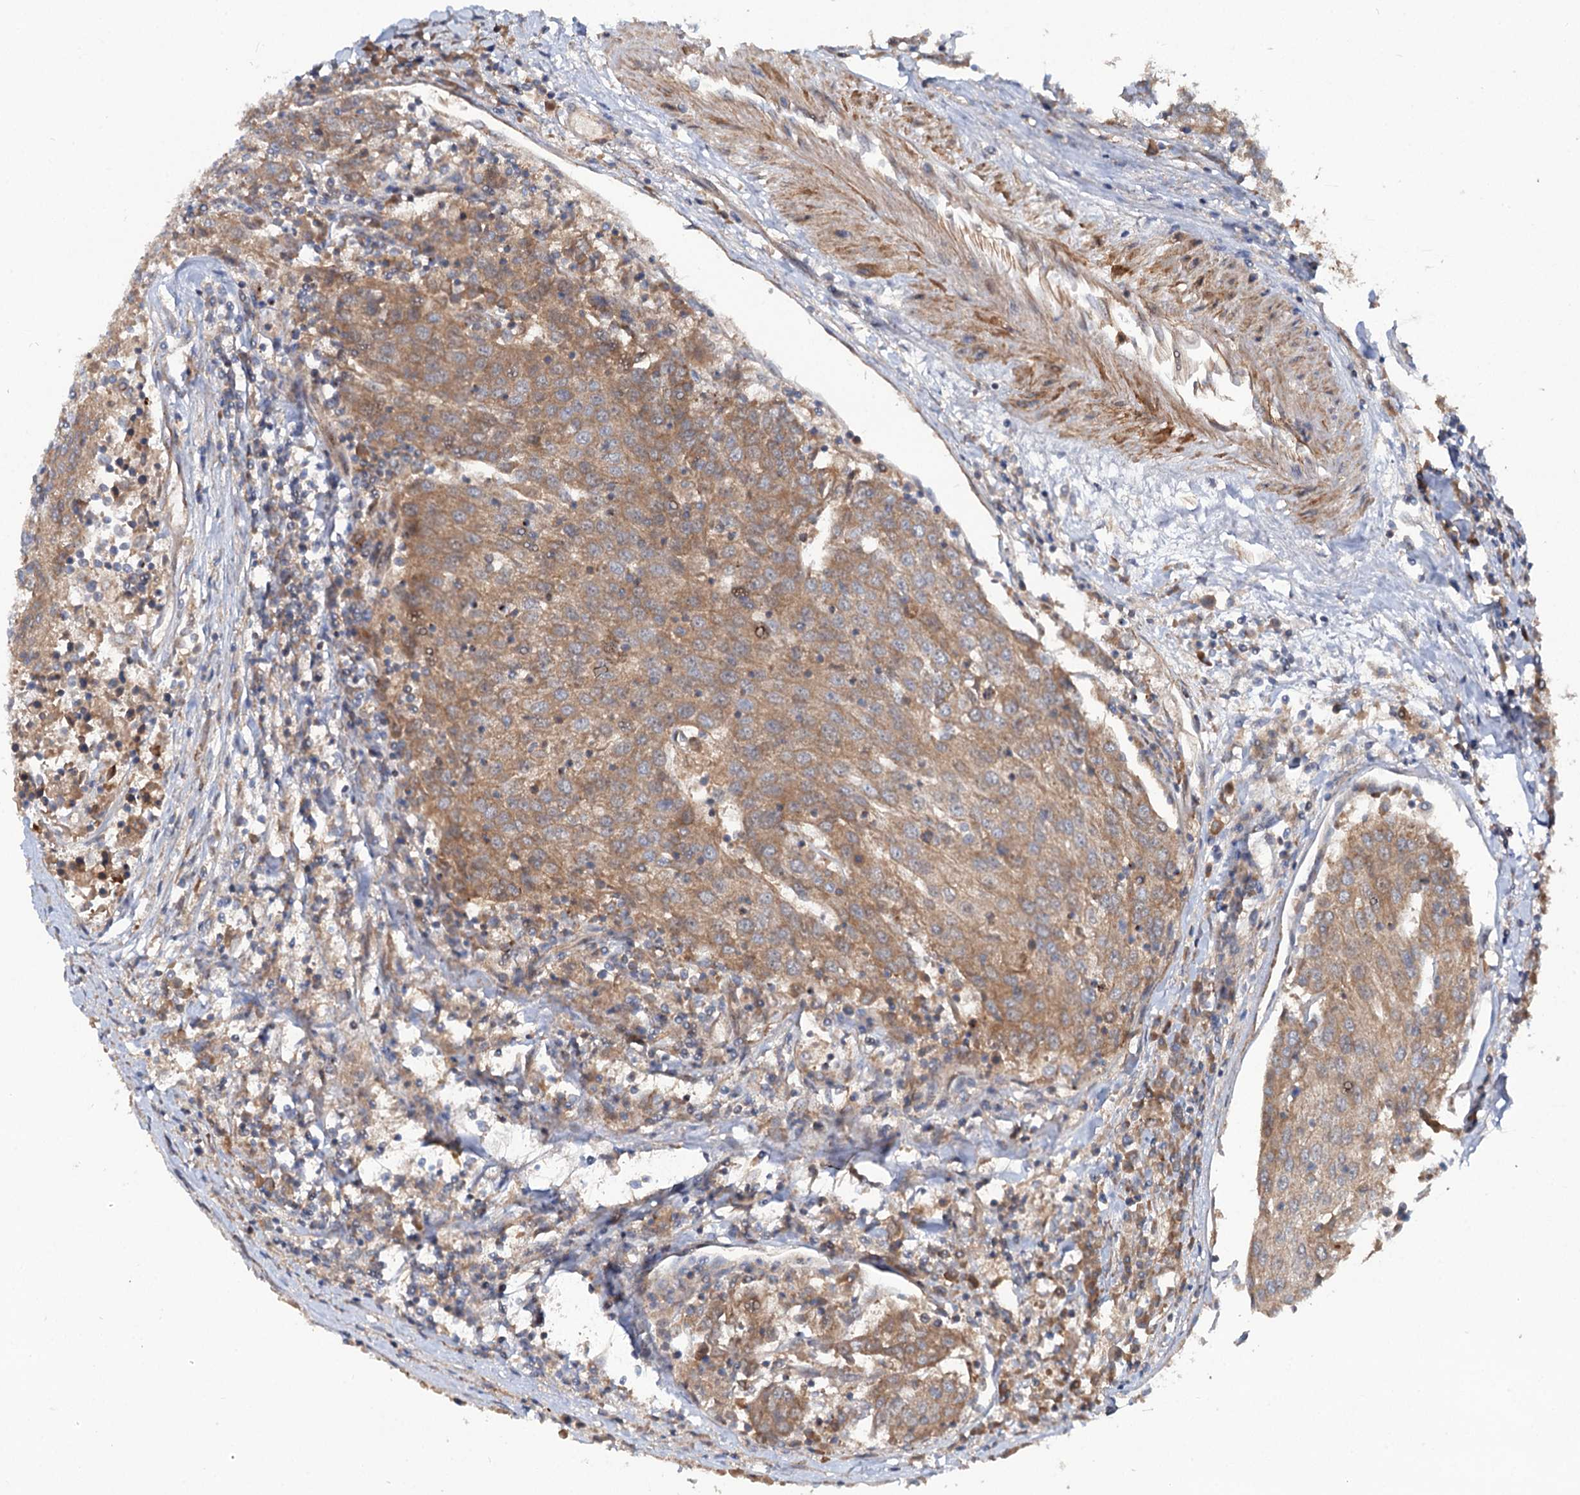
{"staining": {"intensity": "moderate", "quantity": "25%-75%", "location": "cytoplasmic/membranous"}, "tissue": "urothelial cancer", "cell_type": "Tumor cells", "image_type": "cancer", "snomed": [{"axis": "morphology", "description": "Urothelial carcinoma, High grade"}, {"axis": "topography", "description": "Urinary bladder"}], "caption": "Immunohistochemical staining of high-grade urothelial carcinoma demonstrates moderate cytoplasmic/membranous protein staining in about 25%-75% of tumor cells. The staining is performed using DAB brown chromogen to label protein expression. The nuclei are counter-stained blue using hematoxylin.", "gene": "ADGRG4", "patient": {"sex": "female", "age": 85}}